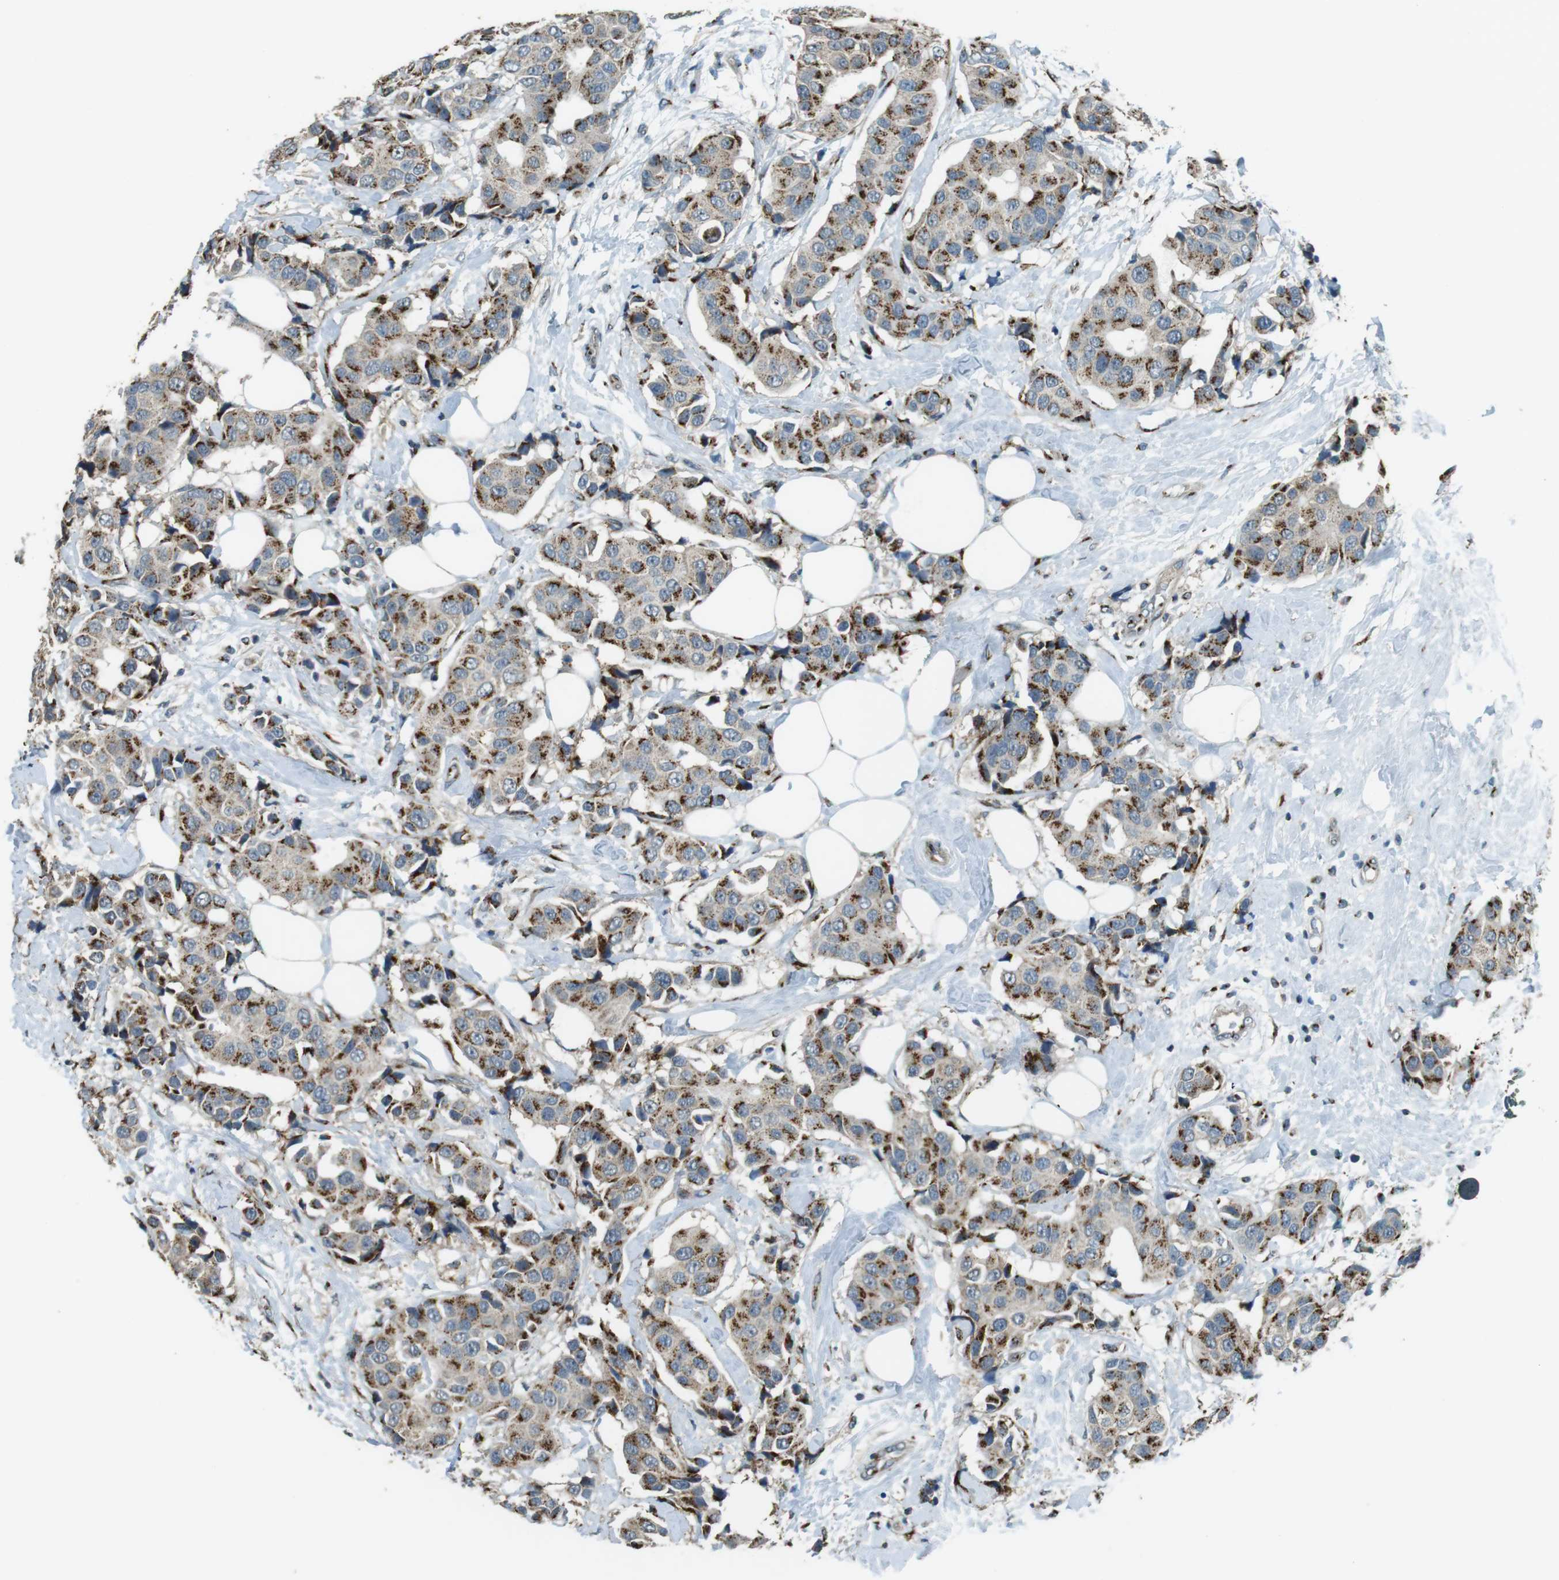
{"staining": {"intensity": "moderate", "quantity": ">75%", "location": "cytoplasmic/membranous"}, "tissue": "breast cancer", "cell_type": "Tumor cells", "image_type": "cancer", "snomed": [{"axis": "morphology", "description": "Normal tissue, NOS"}, {"axis": "morphology", "description": "Duct carcinoma"}, {"axis": "topography", "description": "Breast"}], "caption": "Brown immunohistochemical staining in invasive ductal carcinoma (breast) demonstrates moderate cytoplasmic/membranous staining in approximately >75% of tumor cells.", "gene": "TMEM115", "patient": {"sex": "female", "age": 39}}